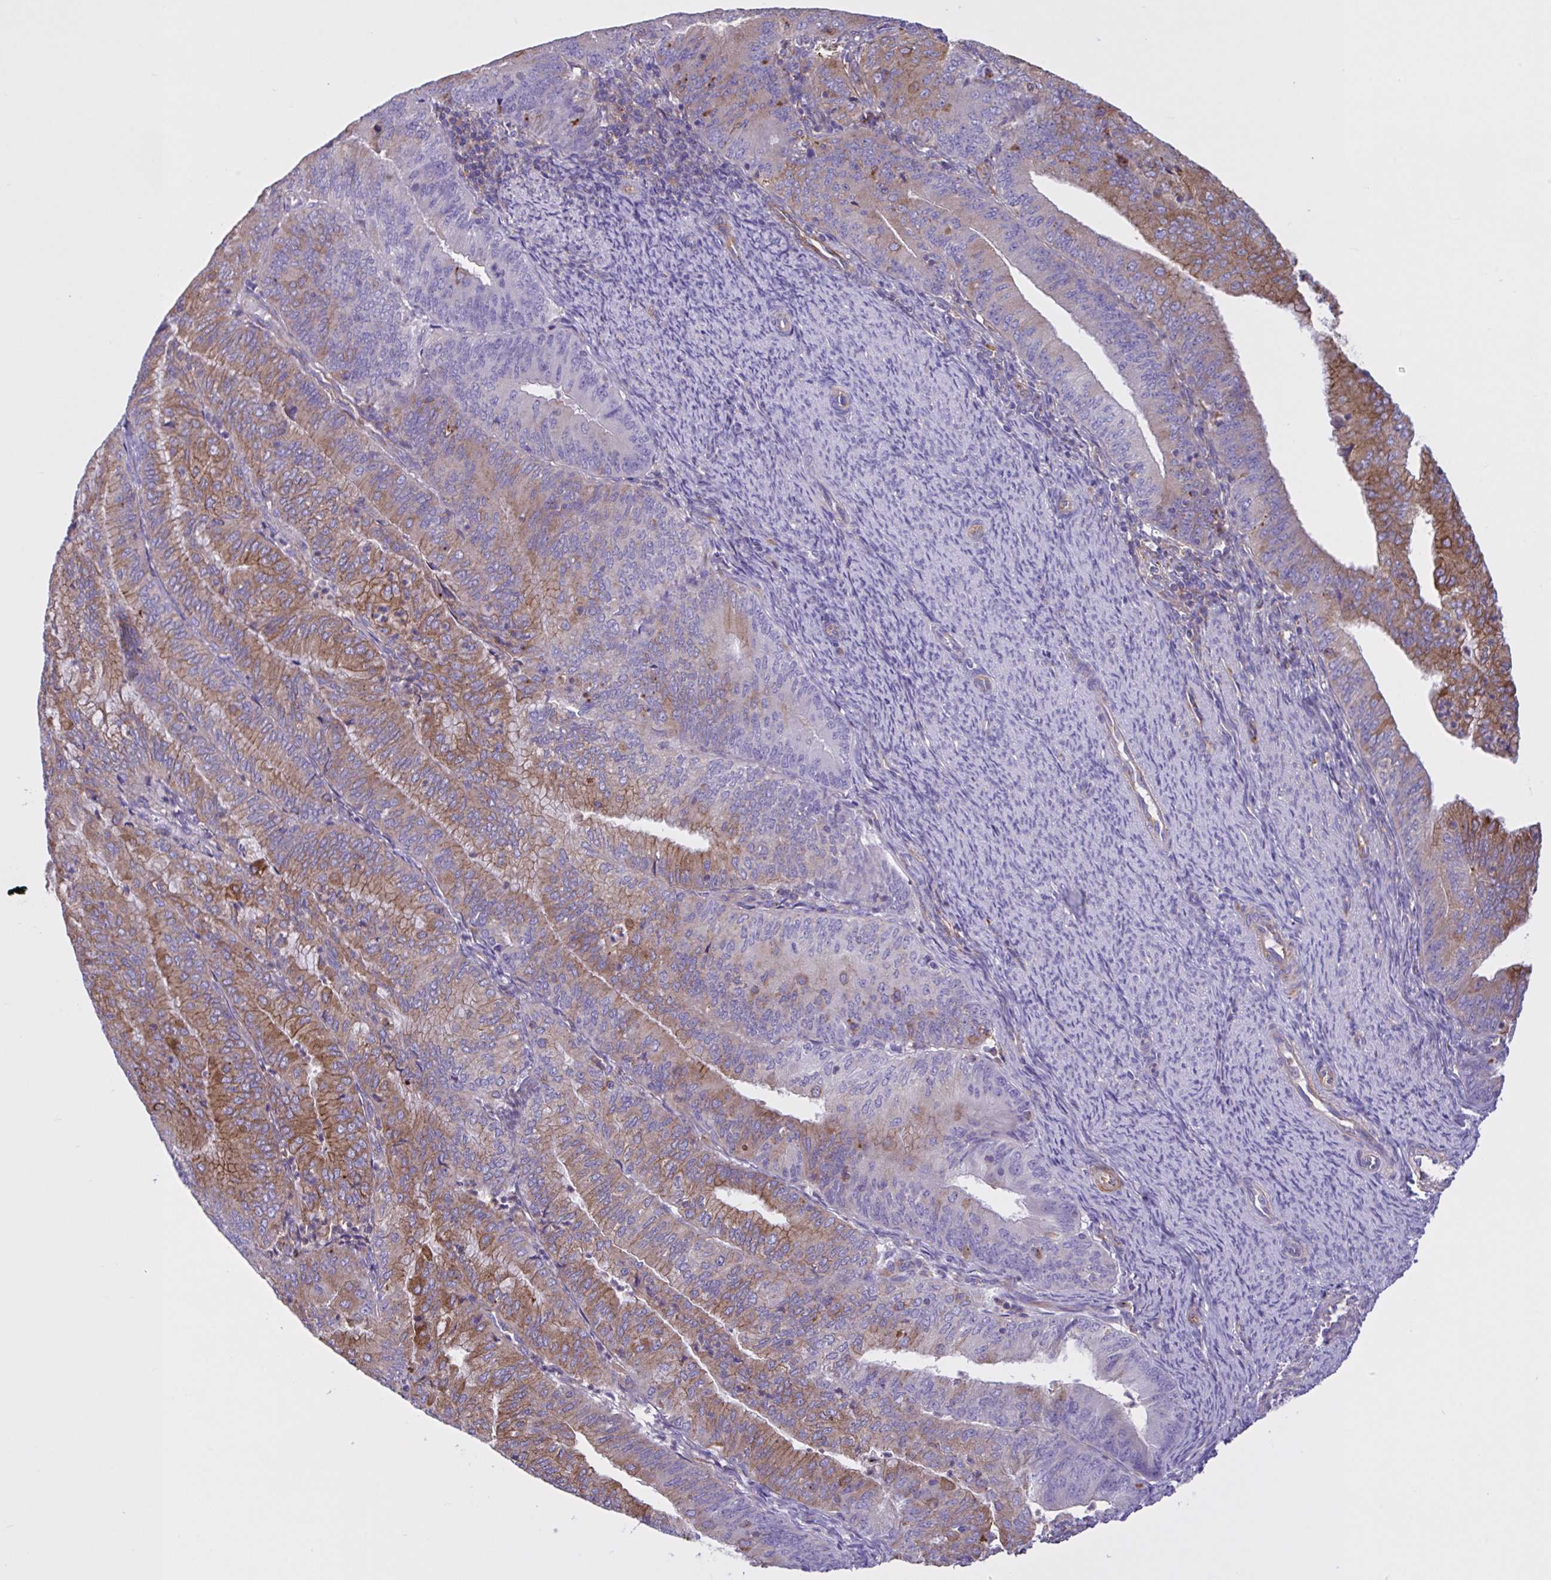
{"staining": {"intensity": "moderate", "quantity": ">75%", "location": "cytoplasmic/membranous"}, "tissue": "endometrial cancer", "cell_type": "Tumor cells", "image_type": "cancer", "snomed": [{"axis": "morphology", "description": "Adenocarcinoma, NOS"}, {"axis": "topography", "description": "Endometrium"}], "caption": "IHC of endometrial cancer (adenocarcinoma) reveals medium levels of moderate cytoplasmic/membranous staining in about >75% of tumor cells.", "gene": "OR51M1", "patient": {"sex": "female", "age": 57}}